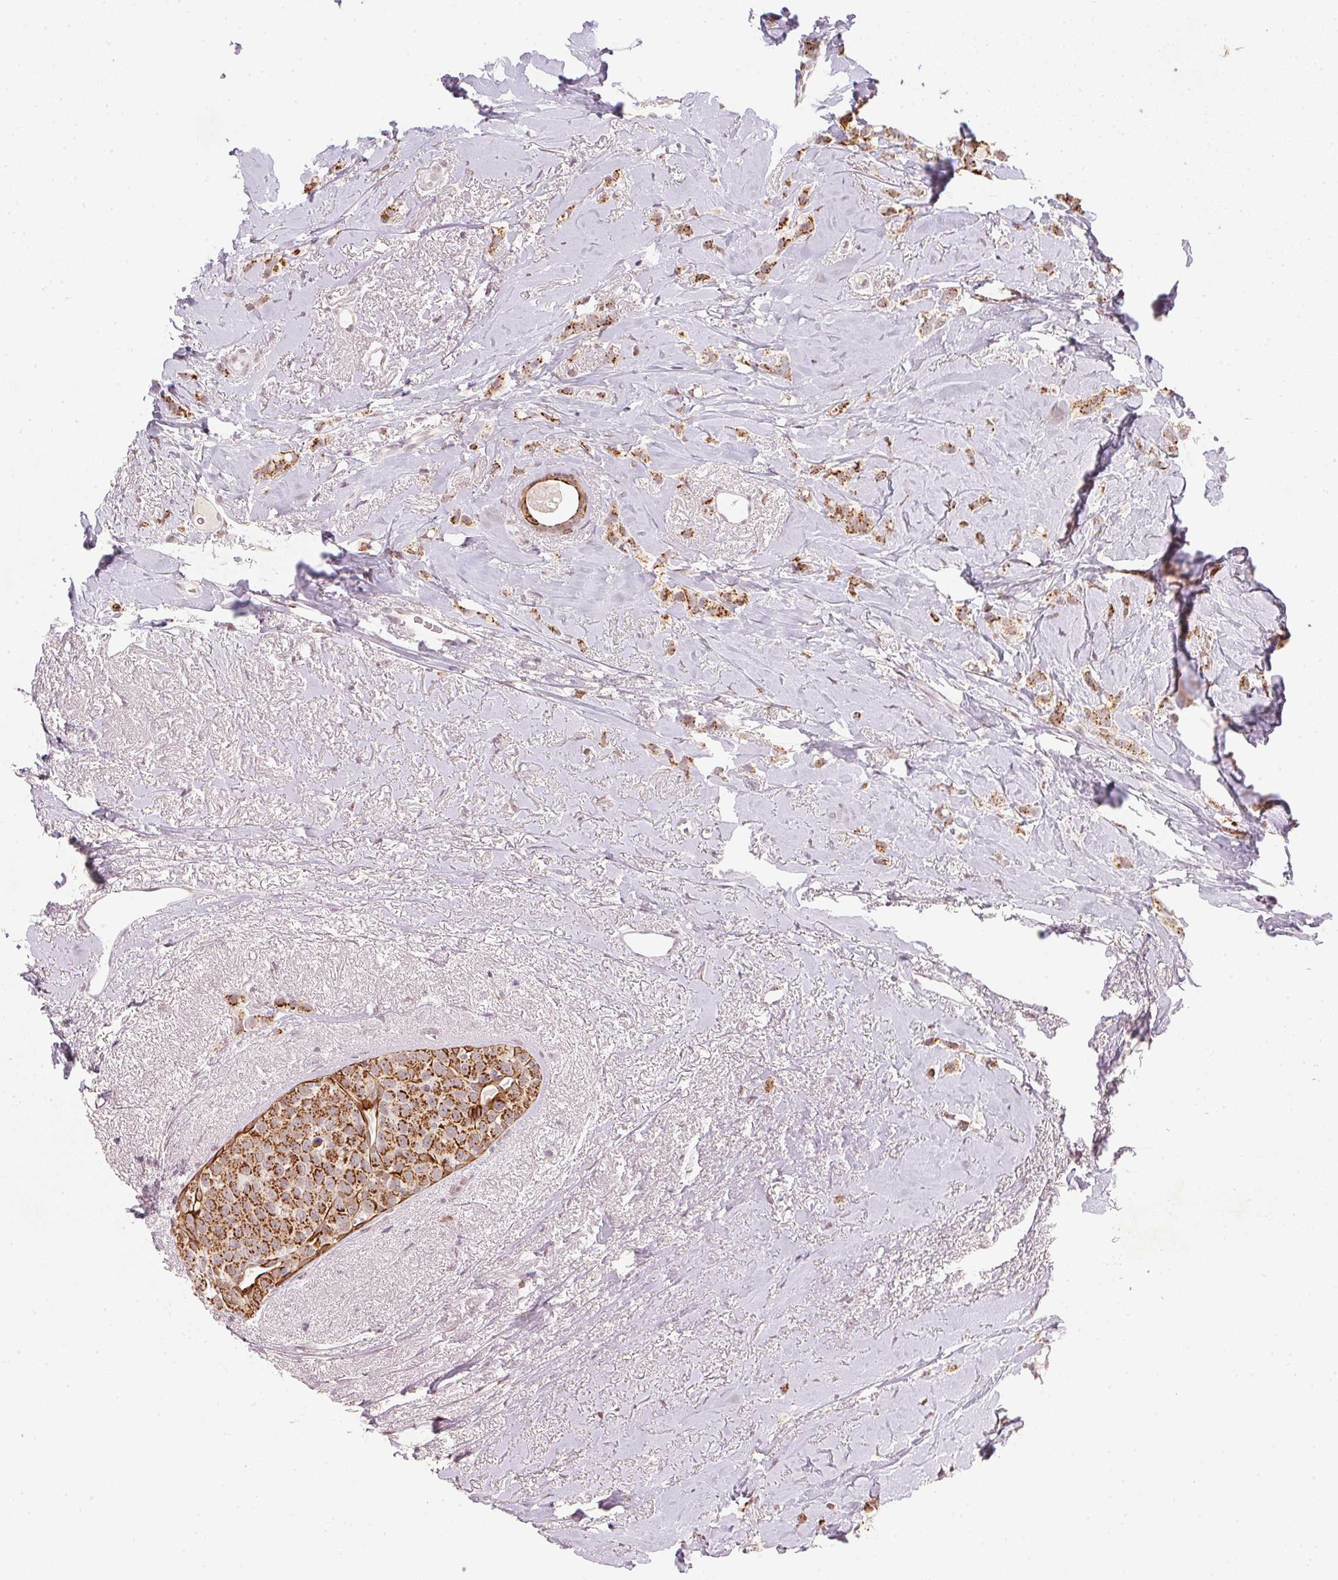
{"staining": {"intensity": "strong", "quantity": ">75%", "location": "cytoplasmic/membranous"}, "tissue": "breast cancer", "cell_type": "Tumor cells", "image_type": "cancer", "snomed": [{"axis": "morphology", "description": "Lobular carcinoma"}, {"axis": "topography", "description": "Breast"}], "caption": "This micrograph demonstrates IHC staining of human breast cancer, with high strong cytoplasmic/membranous staining in about >75% of tumor cells.", "gene": "RAB22A", "patient": {"sex": "female", "age": 66}}